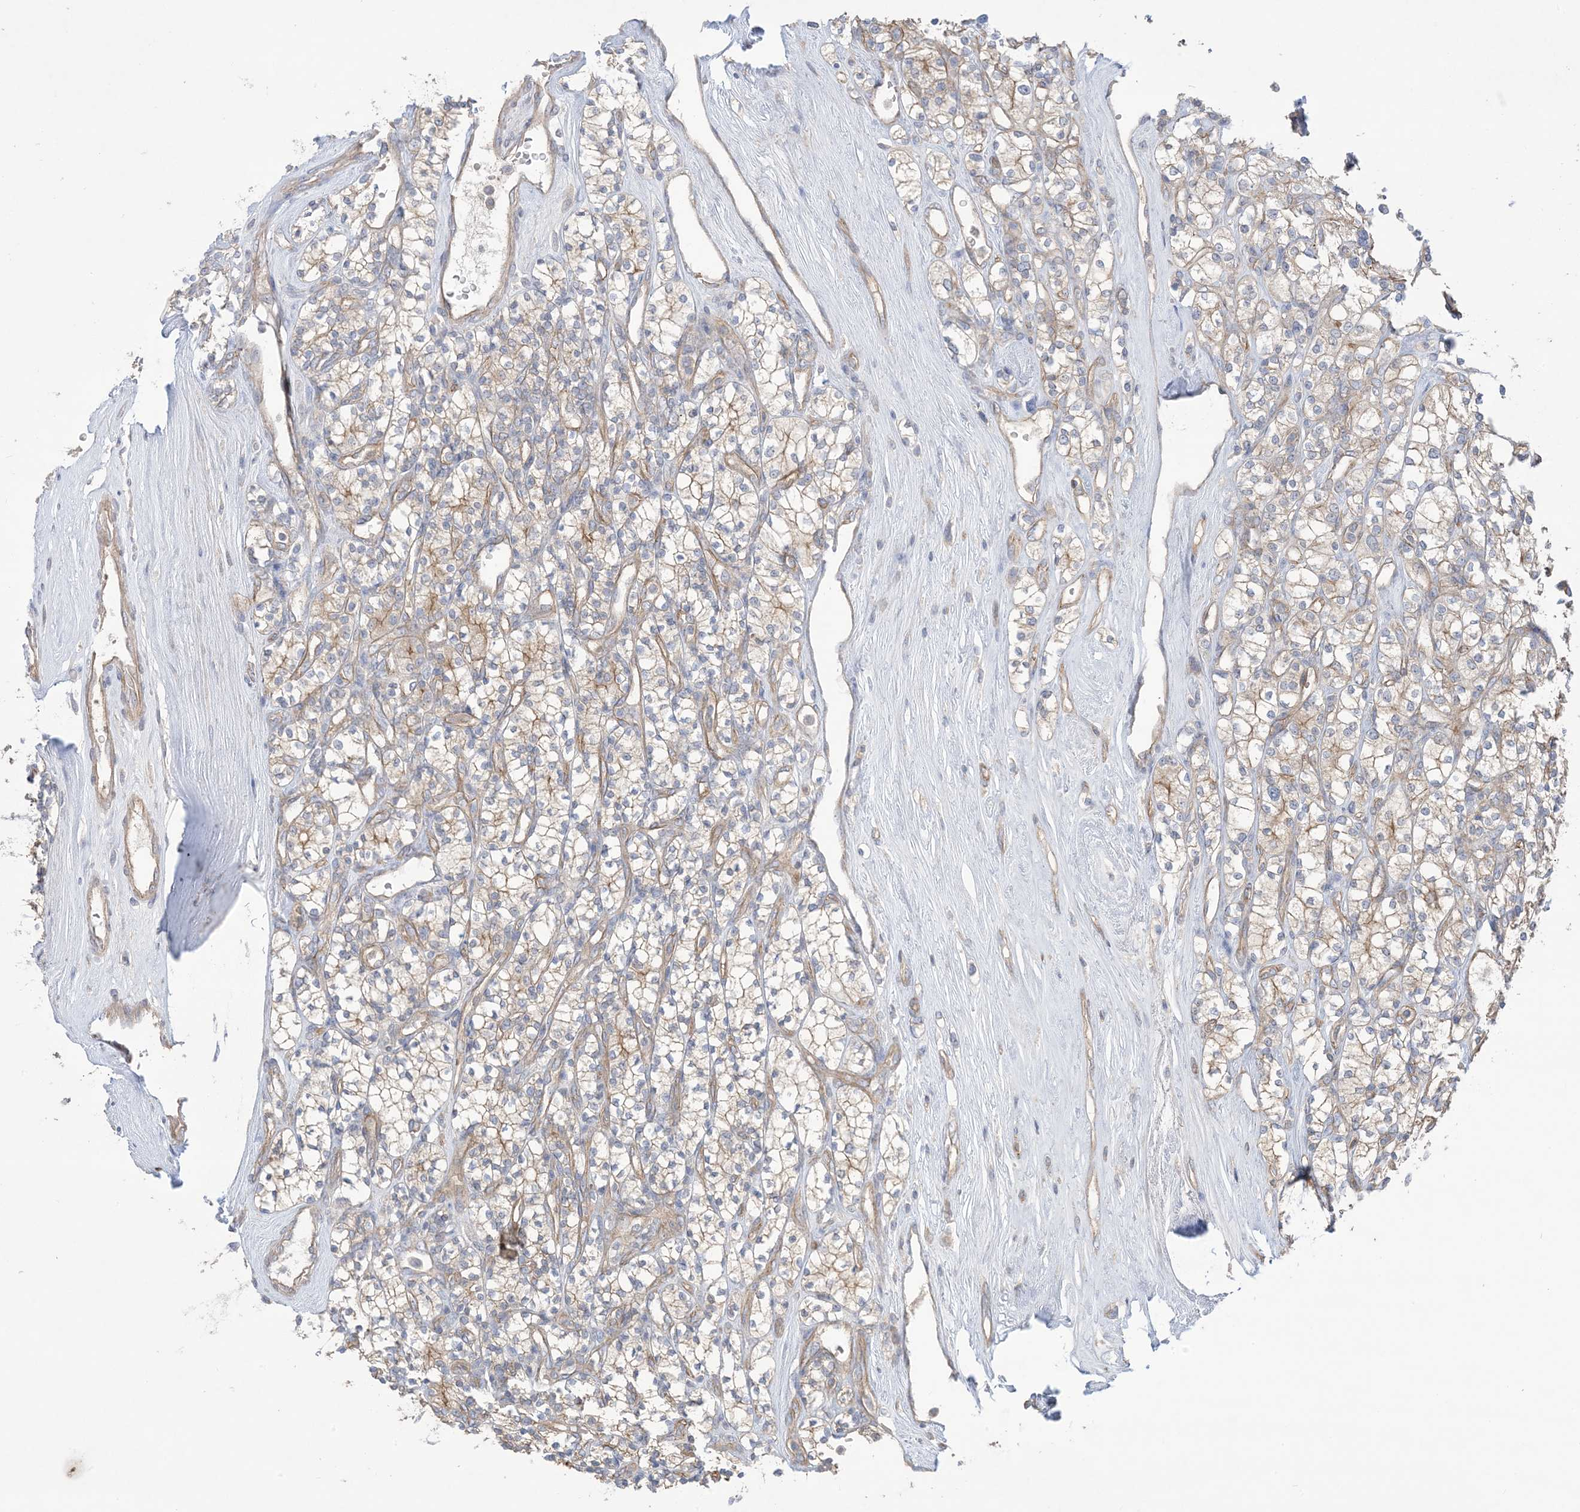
{"staining": {"intensity": "moderate", "quantity": "<25%", "location": "cytoplasmic/membranous"}, "tissue": "renal cancer", "cell_type": "Tumor cells", "image_type": "cancer", "snomed": [{"axis": "morphology", "description": "Adenocarcinoma, NOS"}, {"axis": "topography", "description": "Kidney"}], "caption": "Immunohistochemistry (IHC) of renal adenocarcinoma shows low levels of moderate cytoplasmic/membranous positivity in approximately <25% of tumor cells.", "gene": "CCNY", "patient": {"sex": "male", "age": 77}}